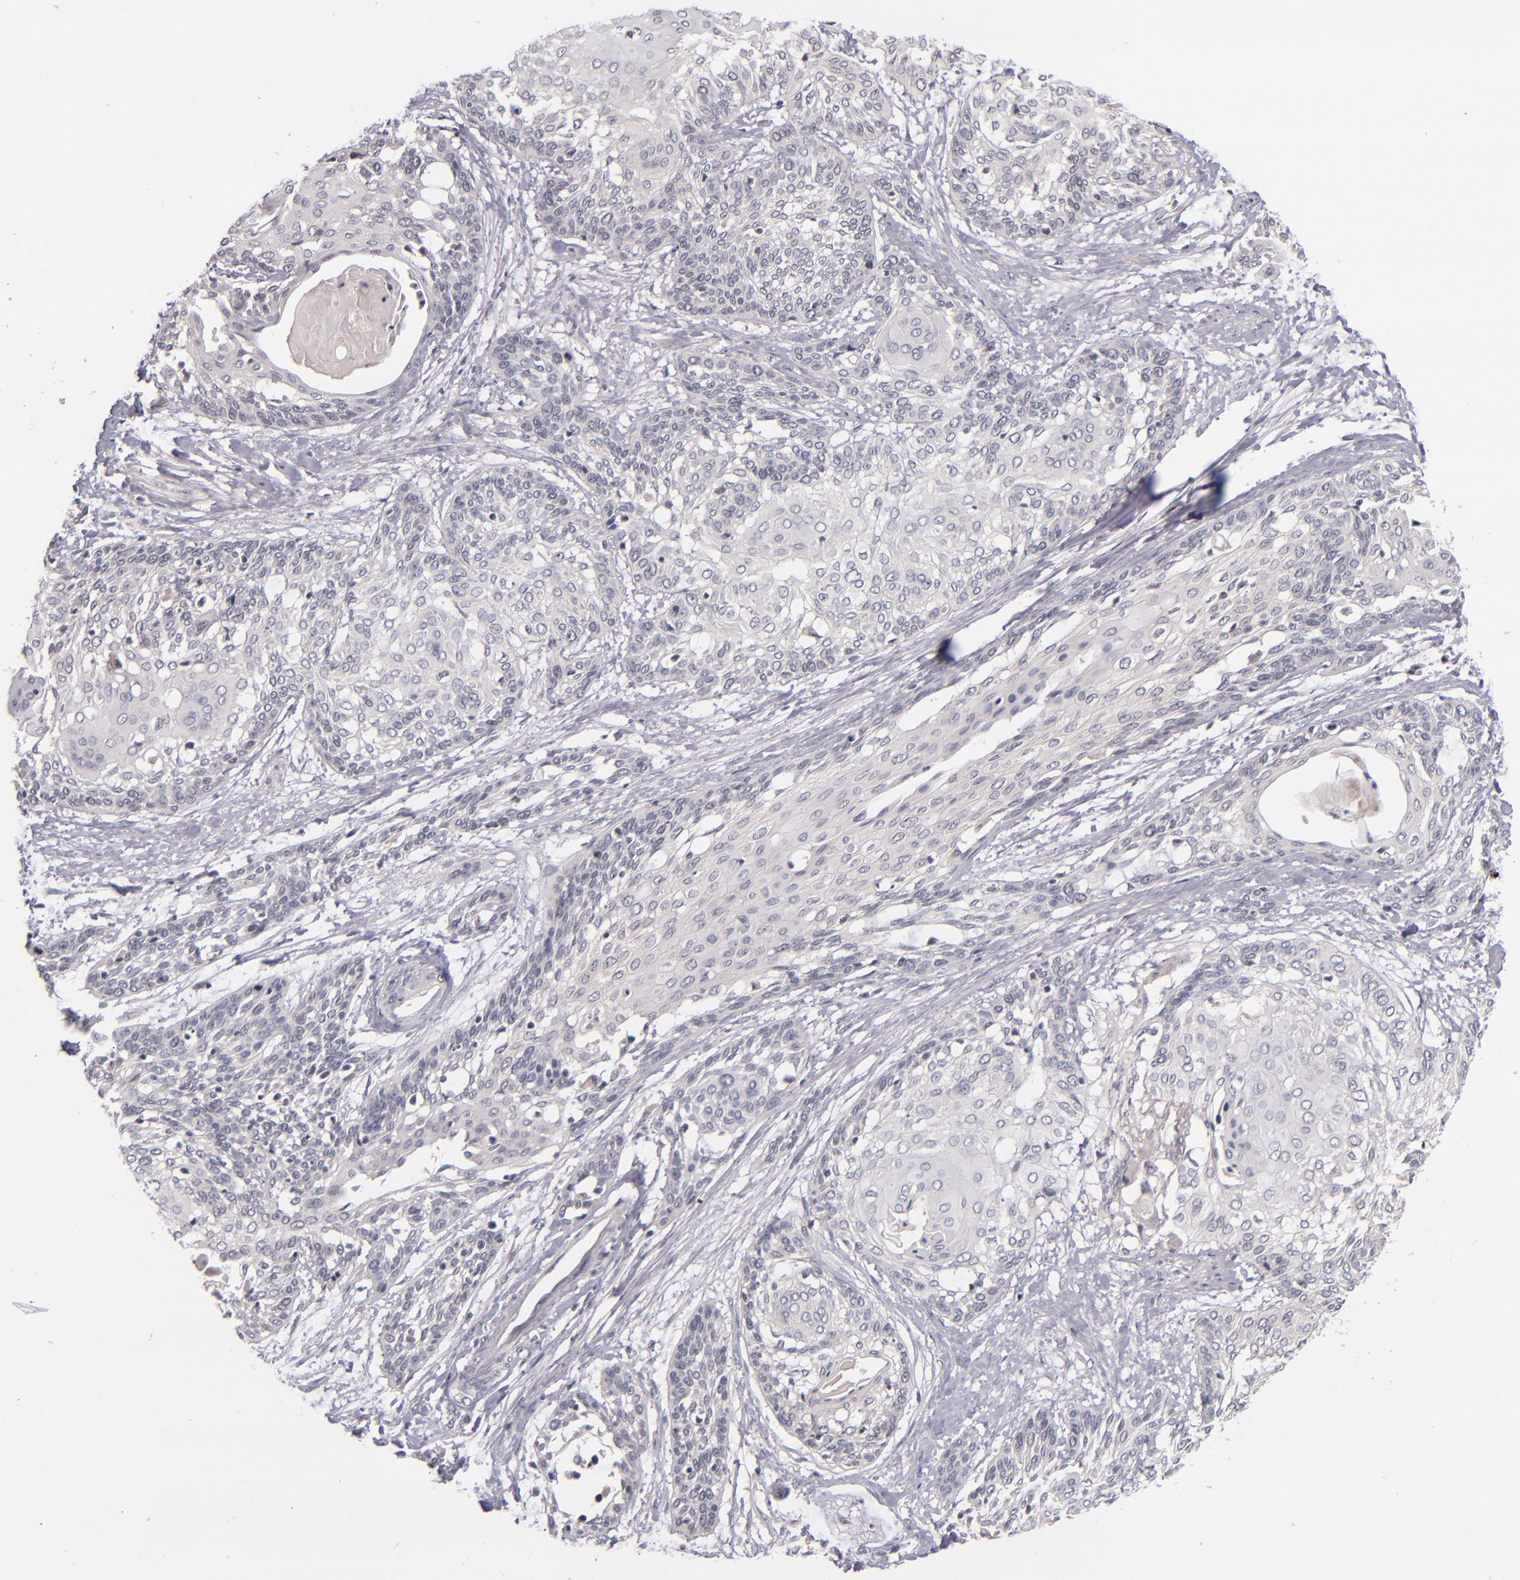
{"staining": {"intensity": "negative", "quantity": "none", "location": "none"}, "tissue": "cervical cancer", "cell_type": "Tumor cells", "image_type": "cancer", "snomed": [{"axis": "morphology", "description": "Squamous cell carcinoma, NOS"}, {"axis": "topography", "description": "Cervix"}], "caption": "Tumor cells are negative for protein expression in human squamous cell carcinoma (cervical).", "gene": "TSC2", "patient": {"sex": "female", "age": 57}}